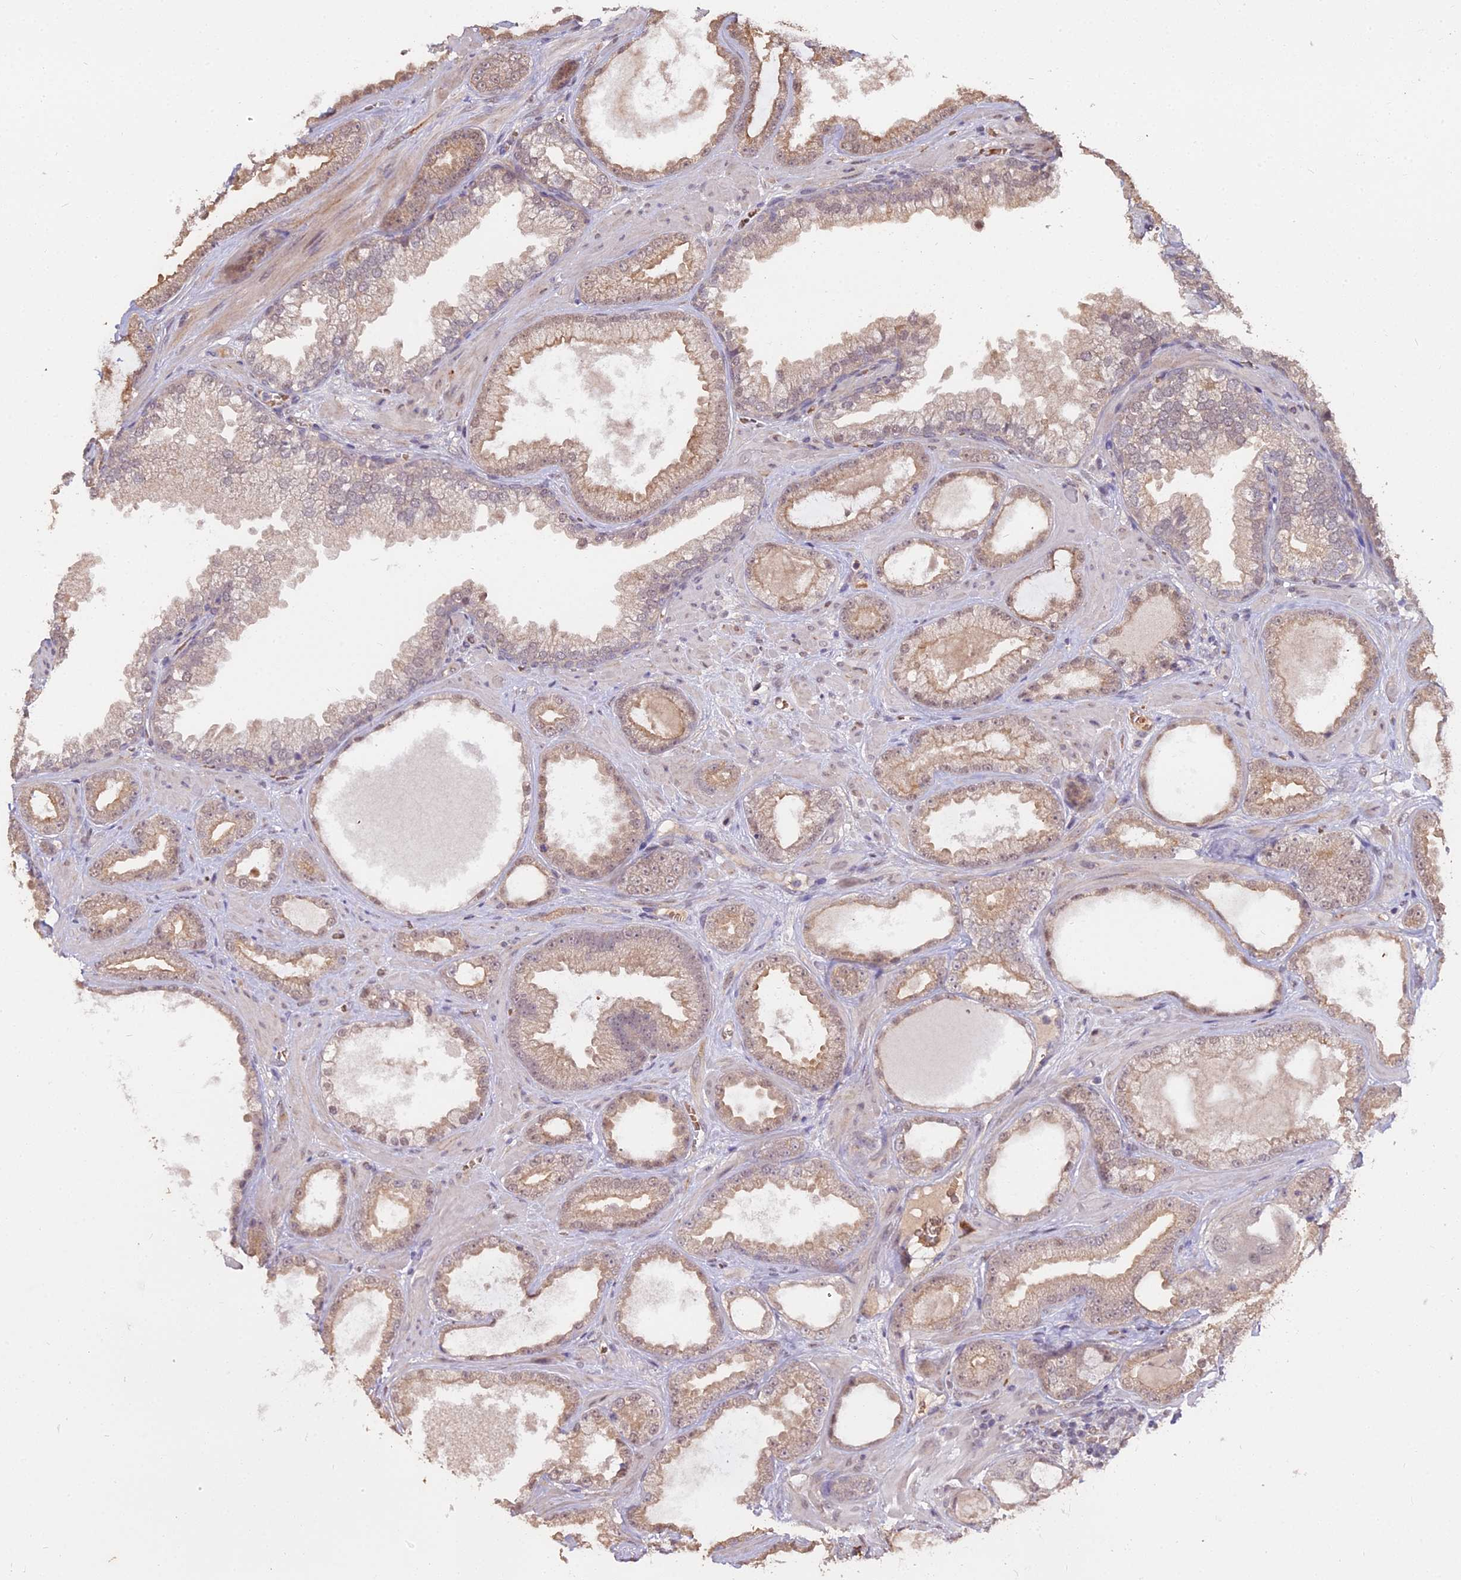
{"staining": {"intensity": "weak", "quantity": ">75%", "location": "cytoplasmic/membranous"}, "tissue": "prostate cancer", "cell_type": "Tumor cells", "image_type": "cancer", "snomed": [{"axis": "morphology", "description": "Adenocarcinoma, Low grade"}, {"axis": "topography", "description": "Prostate"}], "caption": "This image demonstrates adenocarcinoma (low-grade) (prostate) stained with IHC to label a protein in brown. The cytoplasmic/membranous of tumor cells show weak positivity for the protein. Nuclei are counter-stained blue.", "gene": "ZDBF2", "patient": {"sex": "male", "age": 57}}